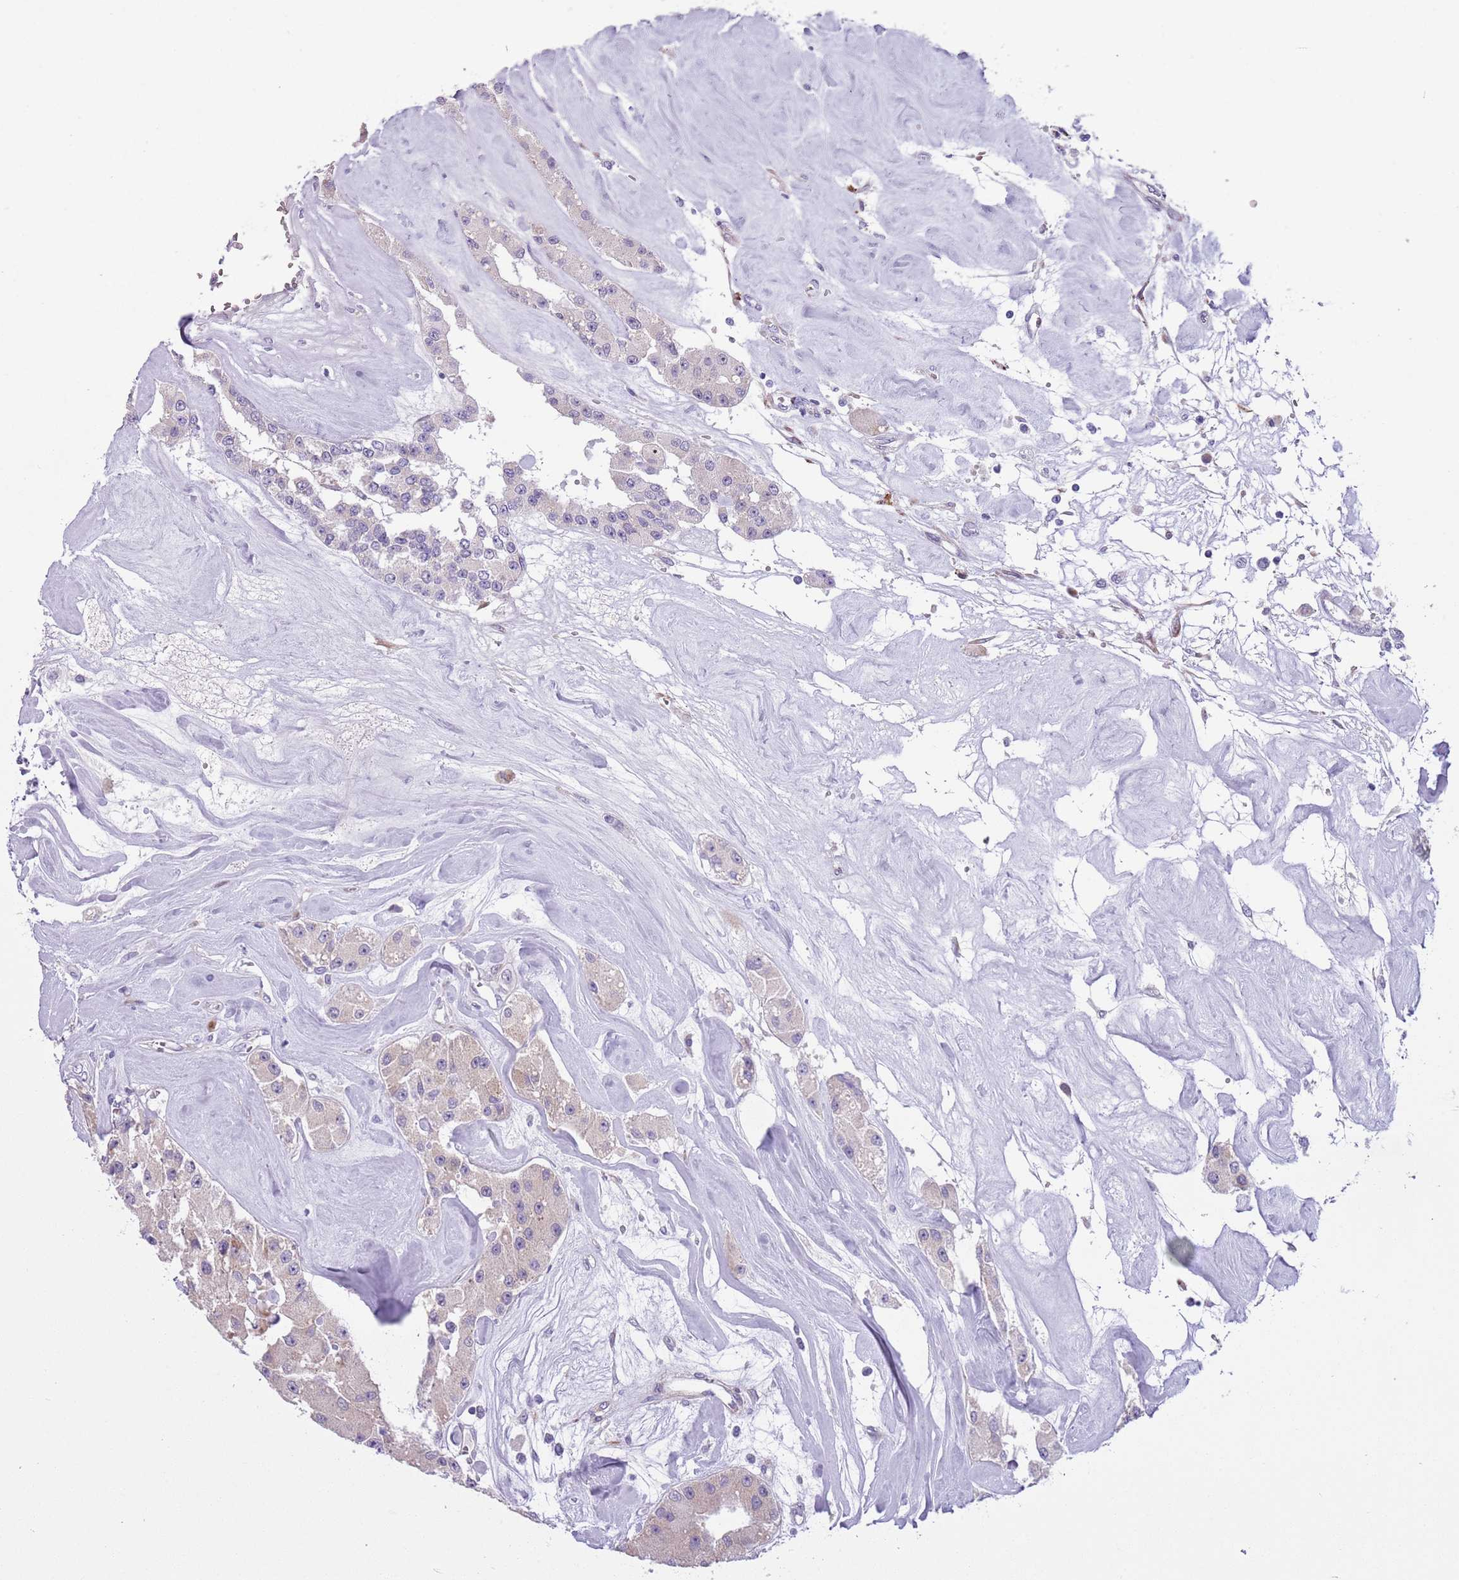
{"staining": {"intensity": "negative", "quantity": "none", "location": "none"}, "tissue": "carcinoid", "cell_type": "Tumor cells", "image_type": "cancer", "snomed": [{"axis": "morphology", "description": "Carcinoid, malignant, NOS"}, {"axis": "topography", "description": "Pancreas"}], "caption": "Malignant carcinoid stained for a protein using immunohistochemistry displays no positivity tumor cells.", "gene": "MRPL32", "patient": {"sex": "male", "age": 41}}